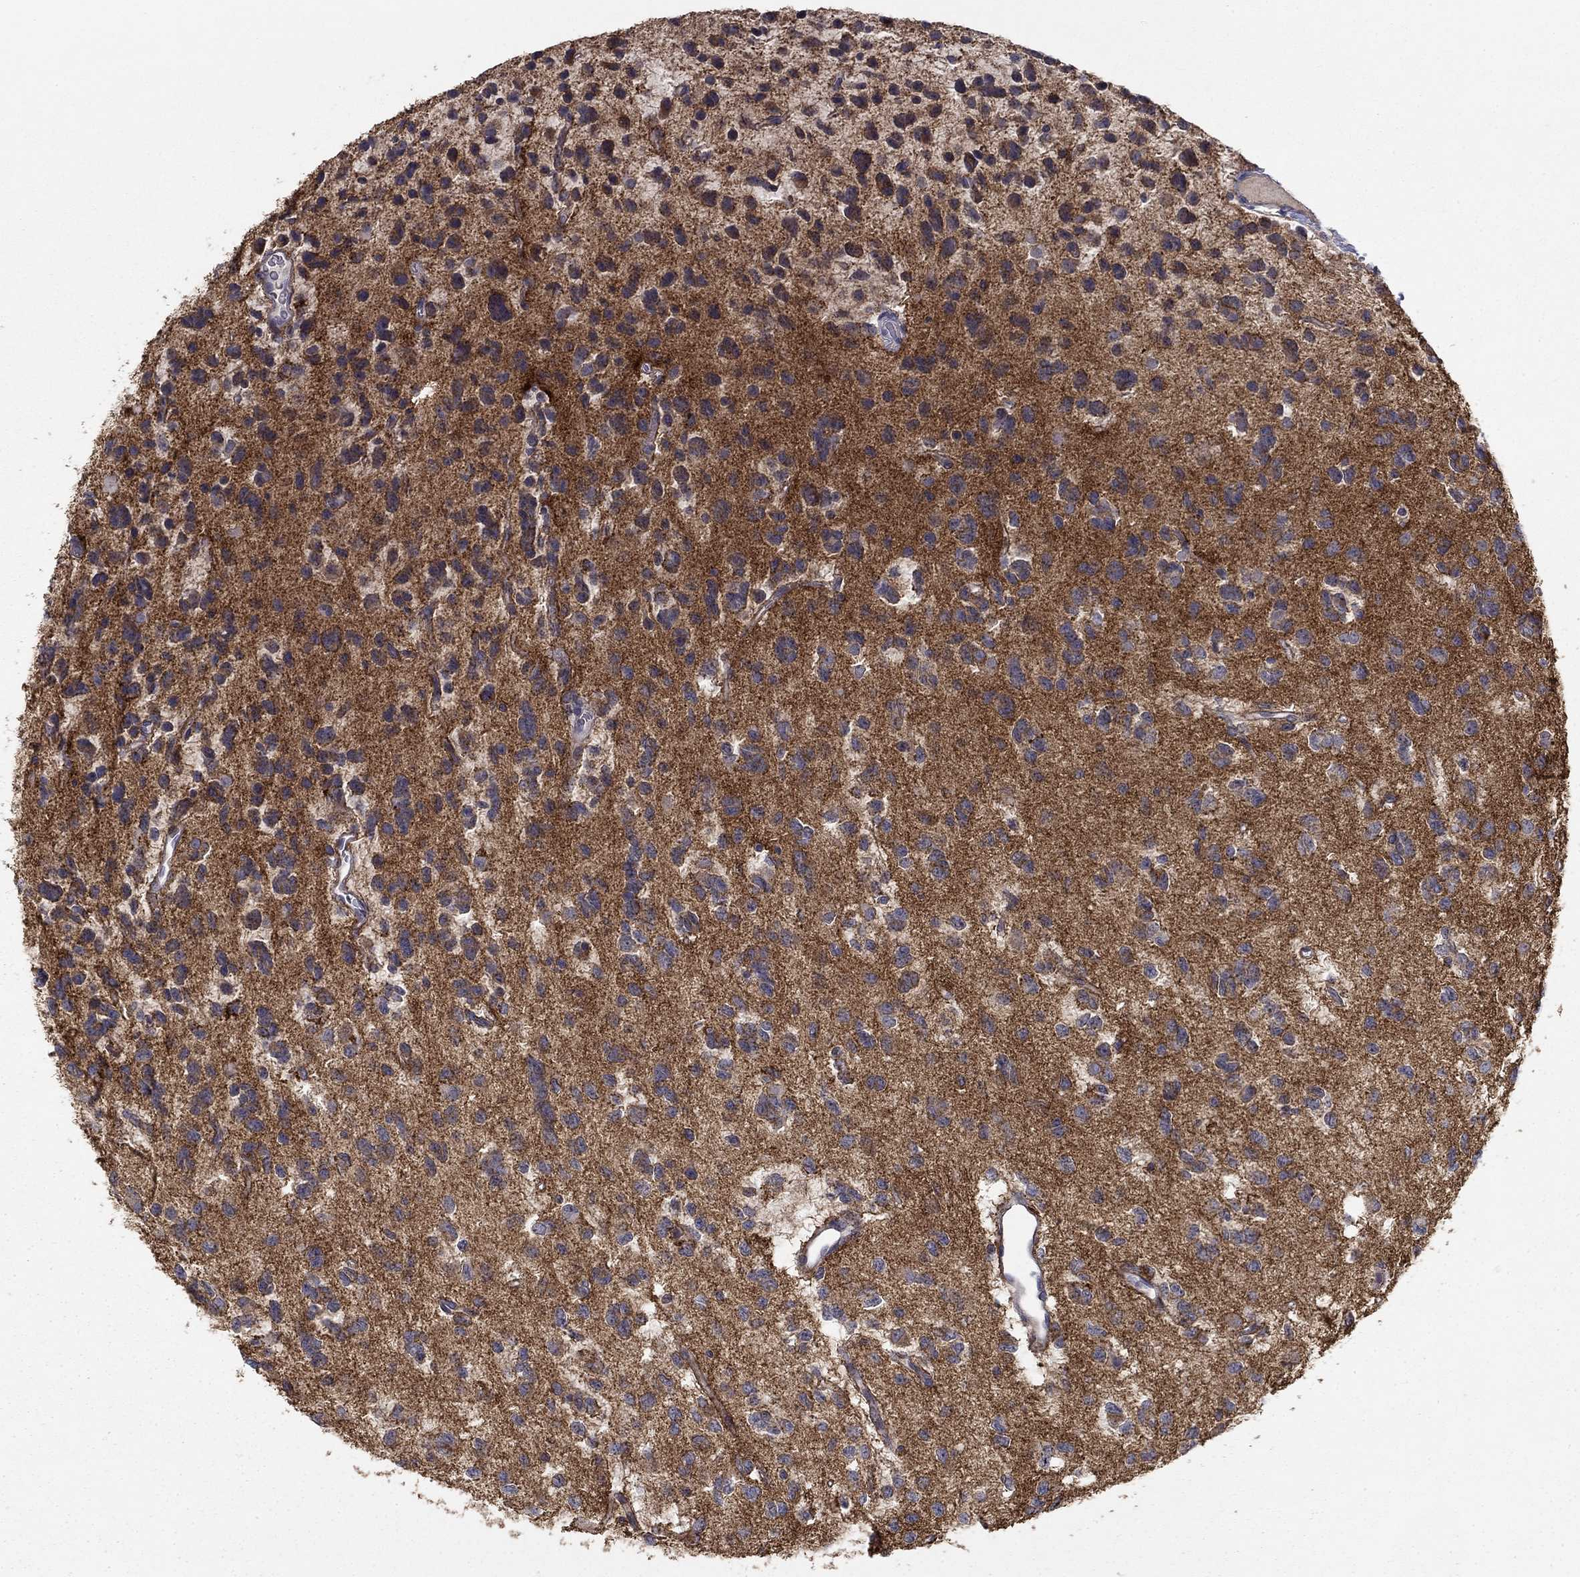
{"staining": {"intensity": "negative", "quantity": "none", "location": "none"}, "tissue": "glioma", "cell_type": "Tumor cells", "image_type": "cancer", "snomed": [{"axis": "morphology", "description": "Glioma, malignant, Low grade"}, {"axis": "topography", "description": "Brain"}], "caption": "Glioma was stained to show a protein in brown. There is no significant positivity in tumor cells.", "gene": "SEPTIN3", "patient": {"sex": "female", "age": 45}}